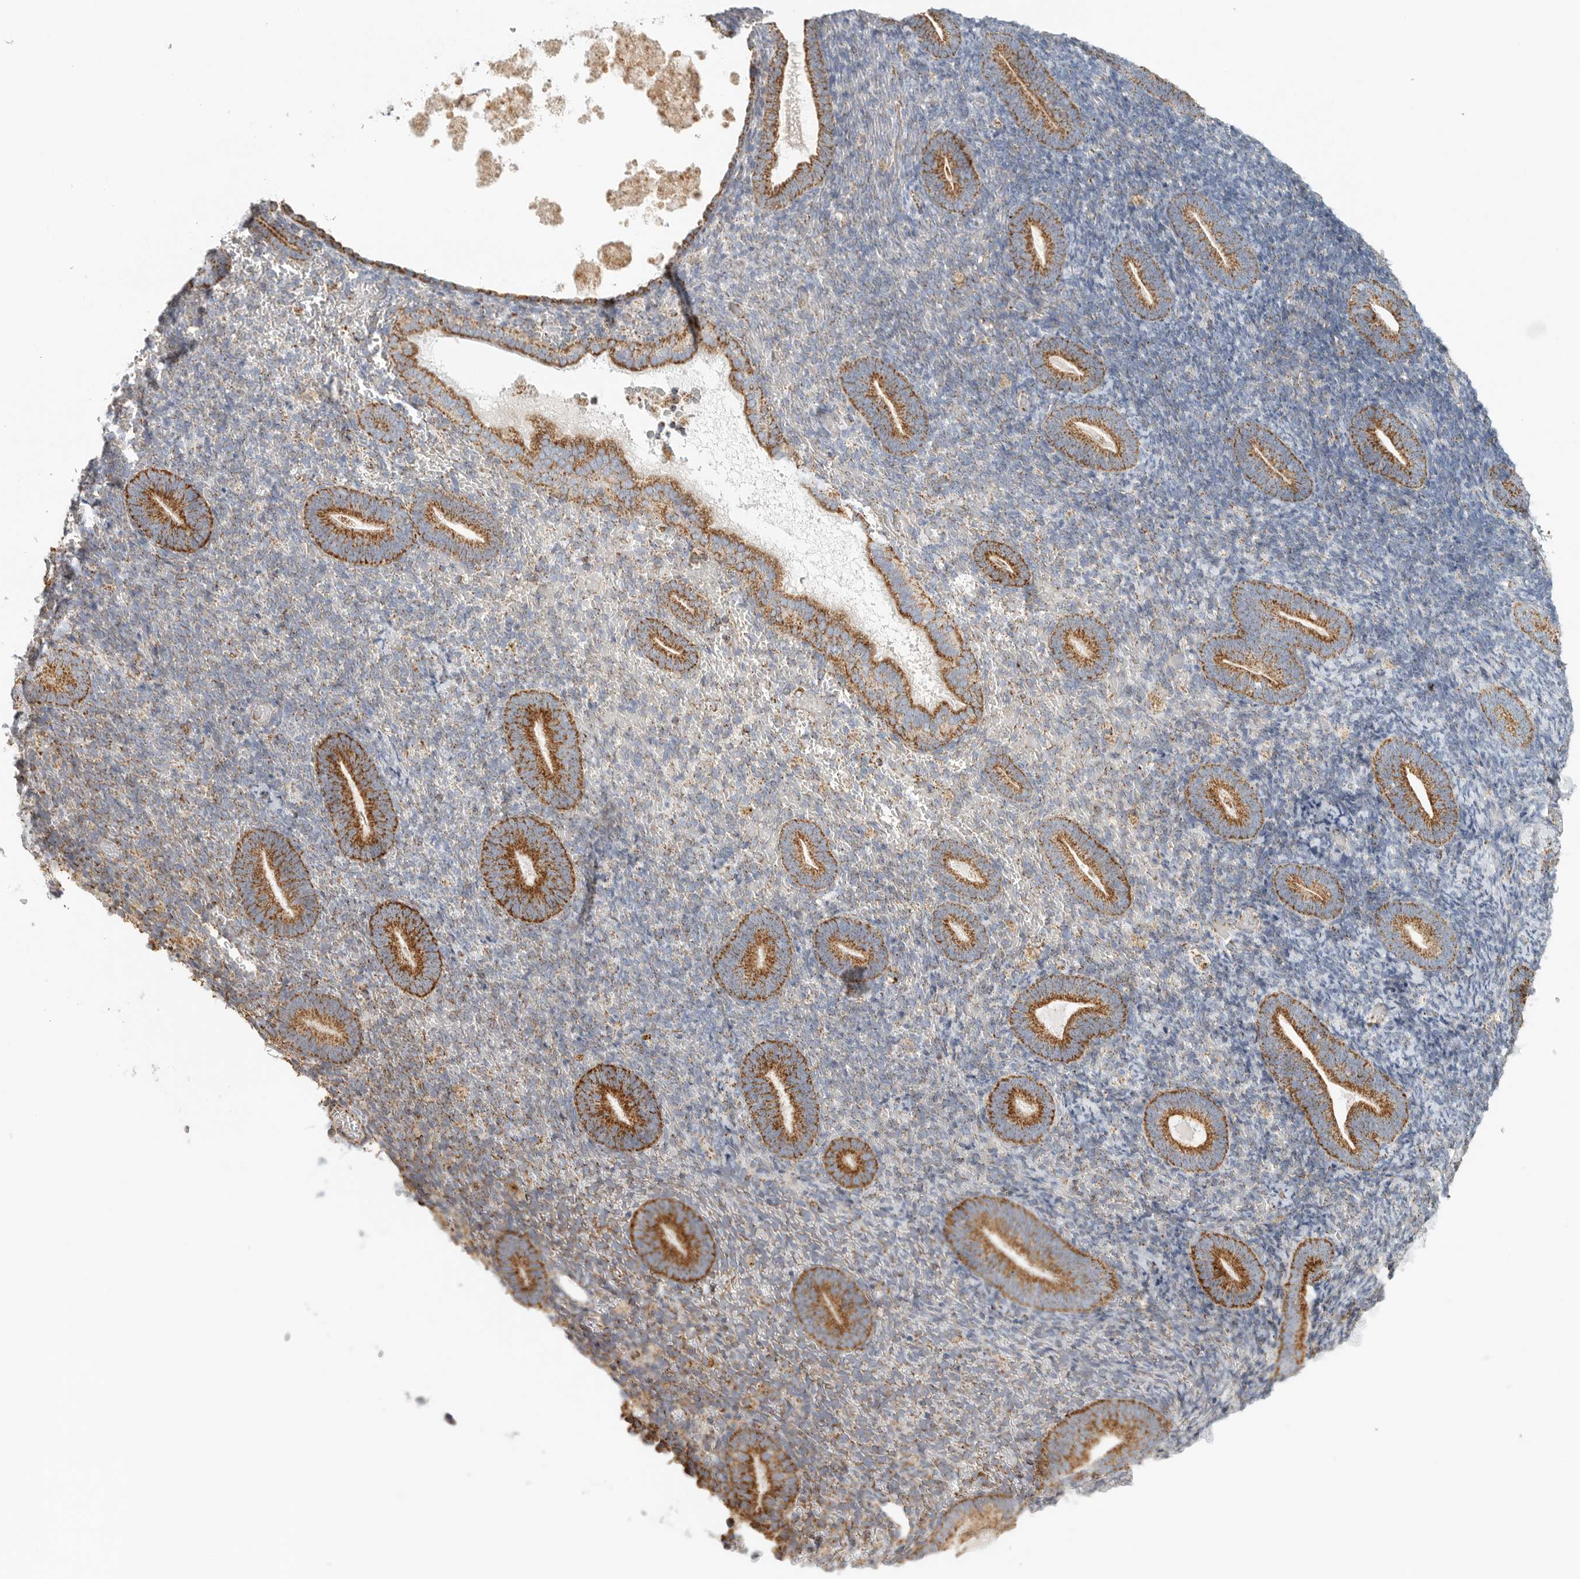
{"staining": {"intensity": "moderate", "quantity": "<25%", "location": "cytoplasmic/membranous"}, "tissue": "endometrium", "cell_type": "Cells in endometrial stroma", "image_type": "normal", "snomed": [{"axis": "morphology", "description": "Normal tissue, NOS"}, {"axis": "topography", "description": "Endometrium"}], "caption": "An immunohistochemistry (IHC) micrograph of benign tissue is shown. Protein staining in brown labels moderate cytoplasmic/membranous positivity in endometrium within cells in endometrial stroma. The staining is performed using DAB (3,3'-diaminobenzidine) brown chromogen to label protein expression. The nuclei are counter-stained blue using hematoxylin.", "gene": "SLC25A26", "patient": {"sex": "female", "age": 51}}